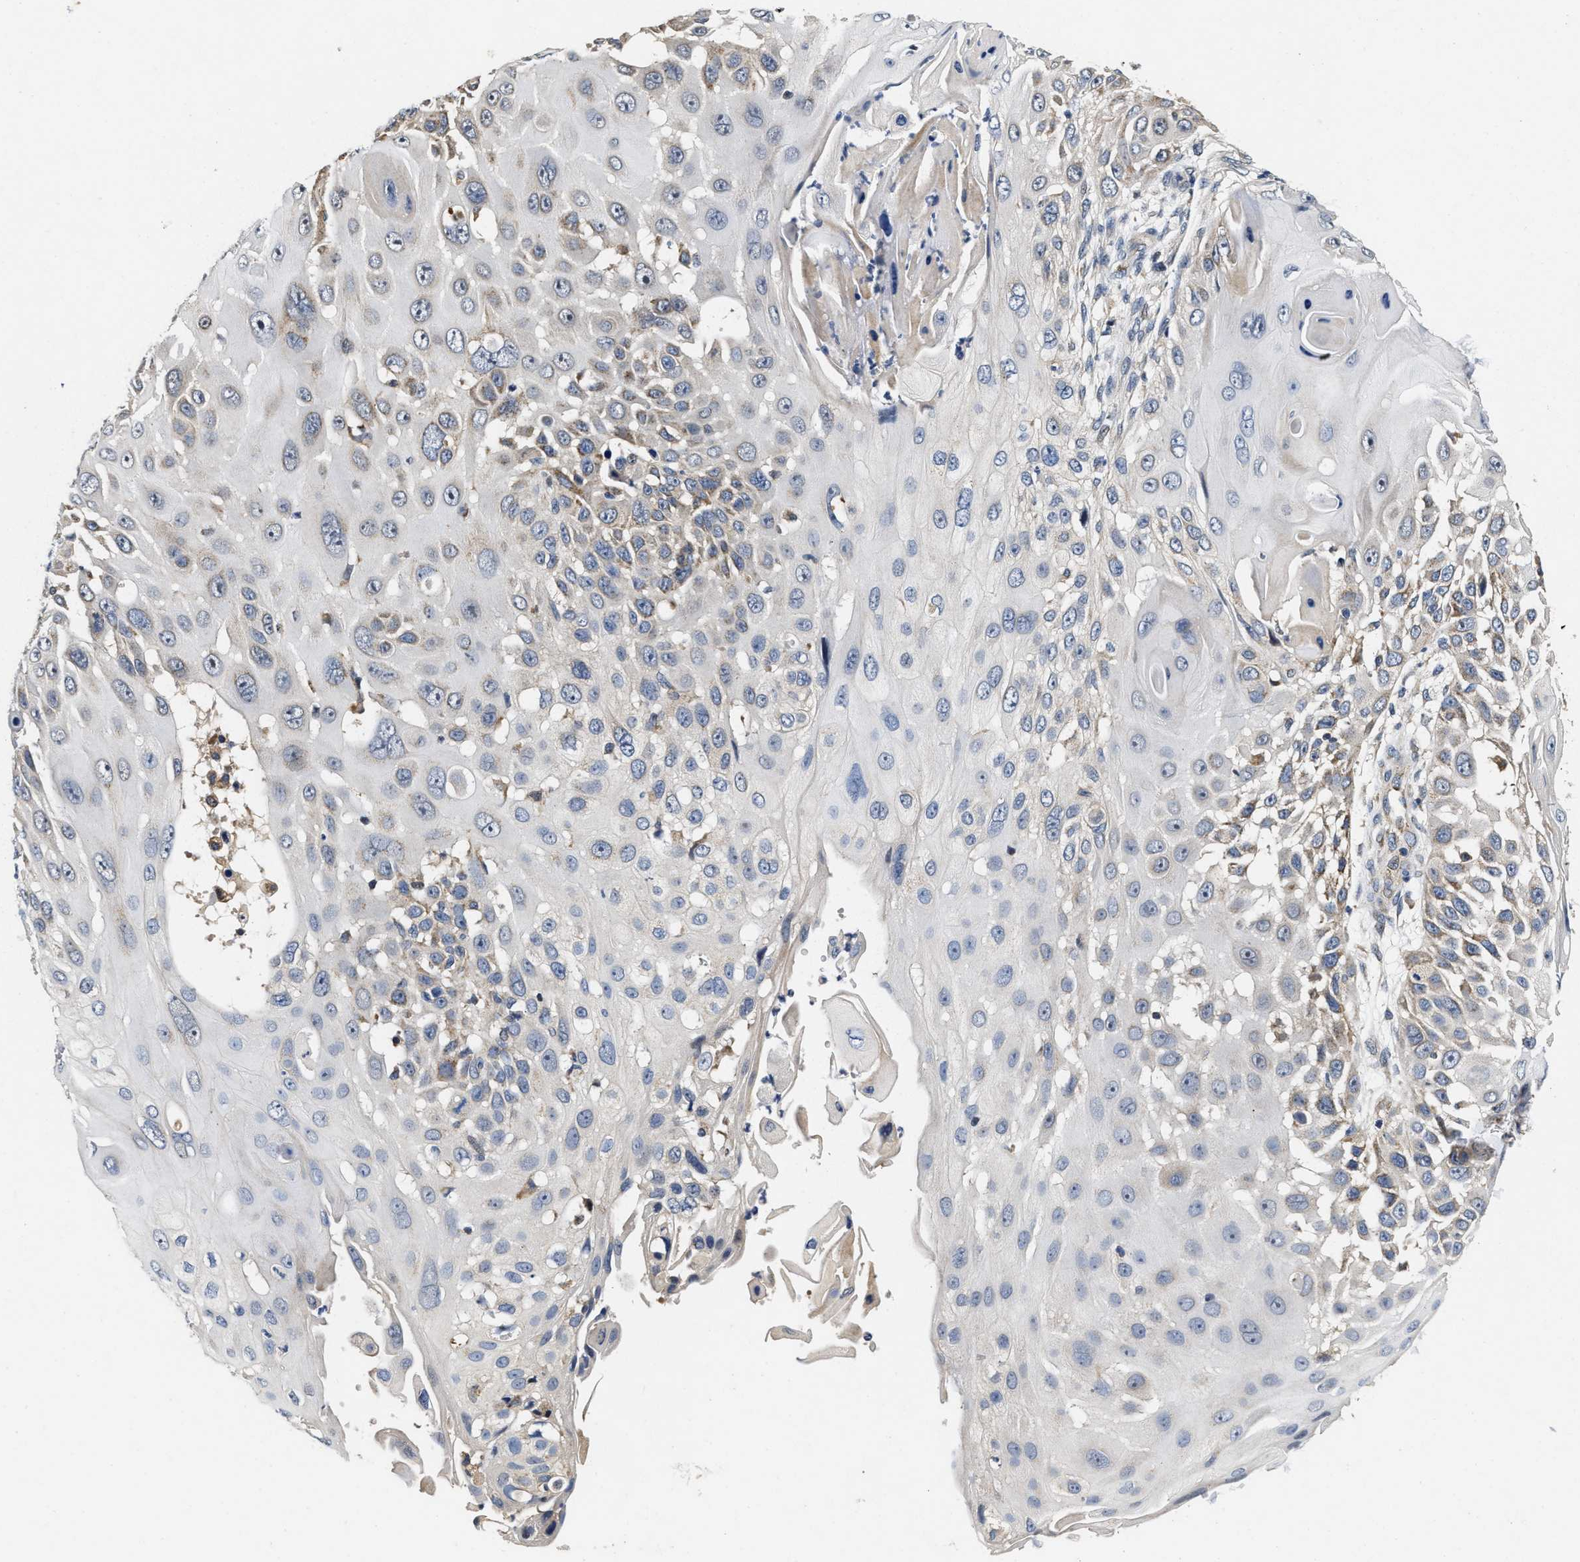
{"staining": {"intensity": "weak", "quantity": "<25%", "location": "cytoplasmic/membranous"}, "tissue": "skin cancer", "cell_type": "Tumor cells", "image_type": "cancer", "snomed": [{"axis": "morphology", "description": "Squamous cell carcinoma, NOS"}, {"axis": "topography", "description": "Skin"}], "caption": "High magnification brightfield microscopy of skin cancer stained with DAB (3,3'-diaminobenzidine) (brown) and counterstained with hematoxylin (blue): tumor cells show no significant expression. The staining was performed using DAB to visualize the protein expression in brown, while the nuclei were stained in blue with hematoxylin (Magnification: 20x).", "gene": "SCYL2", "patient": {"sex": "female", "age": 44}}